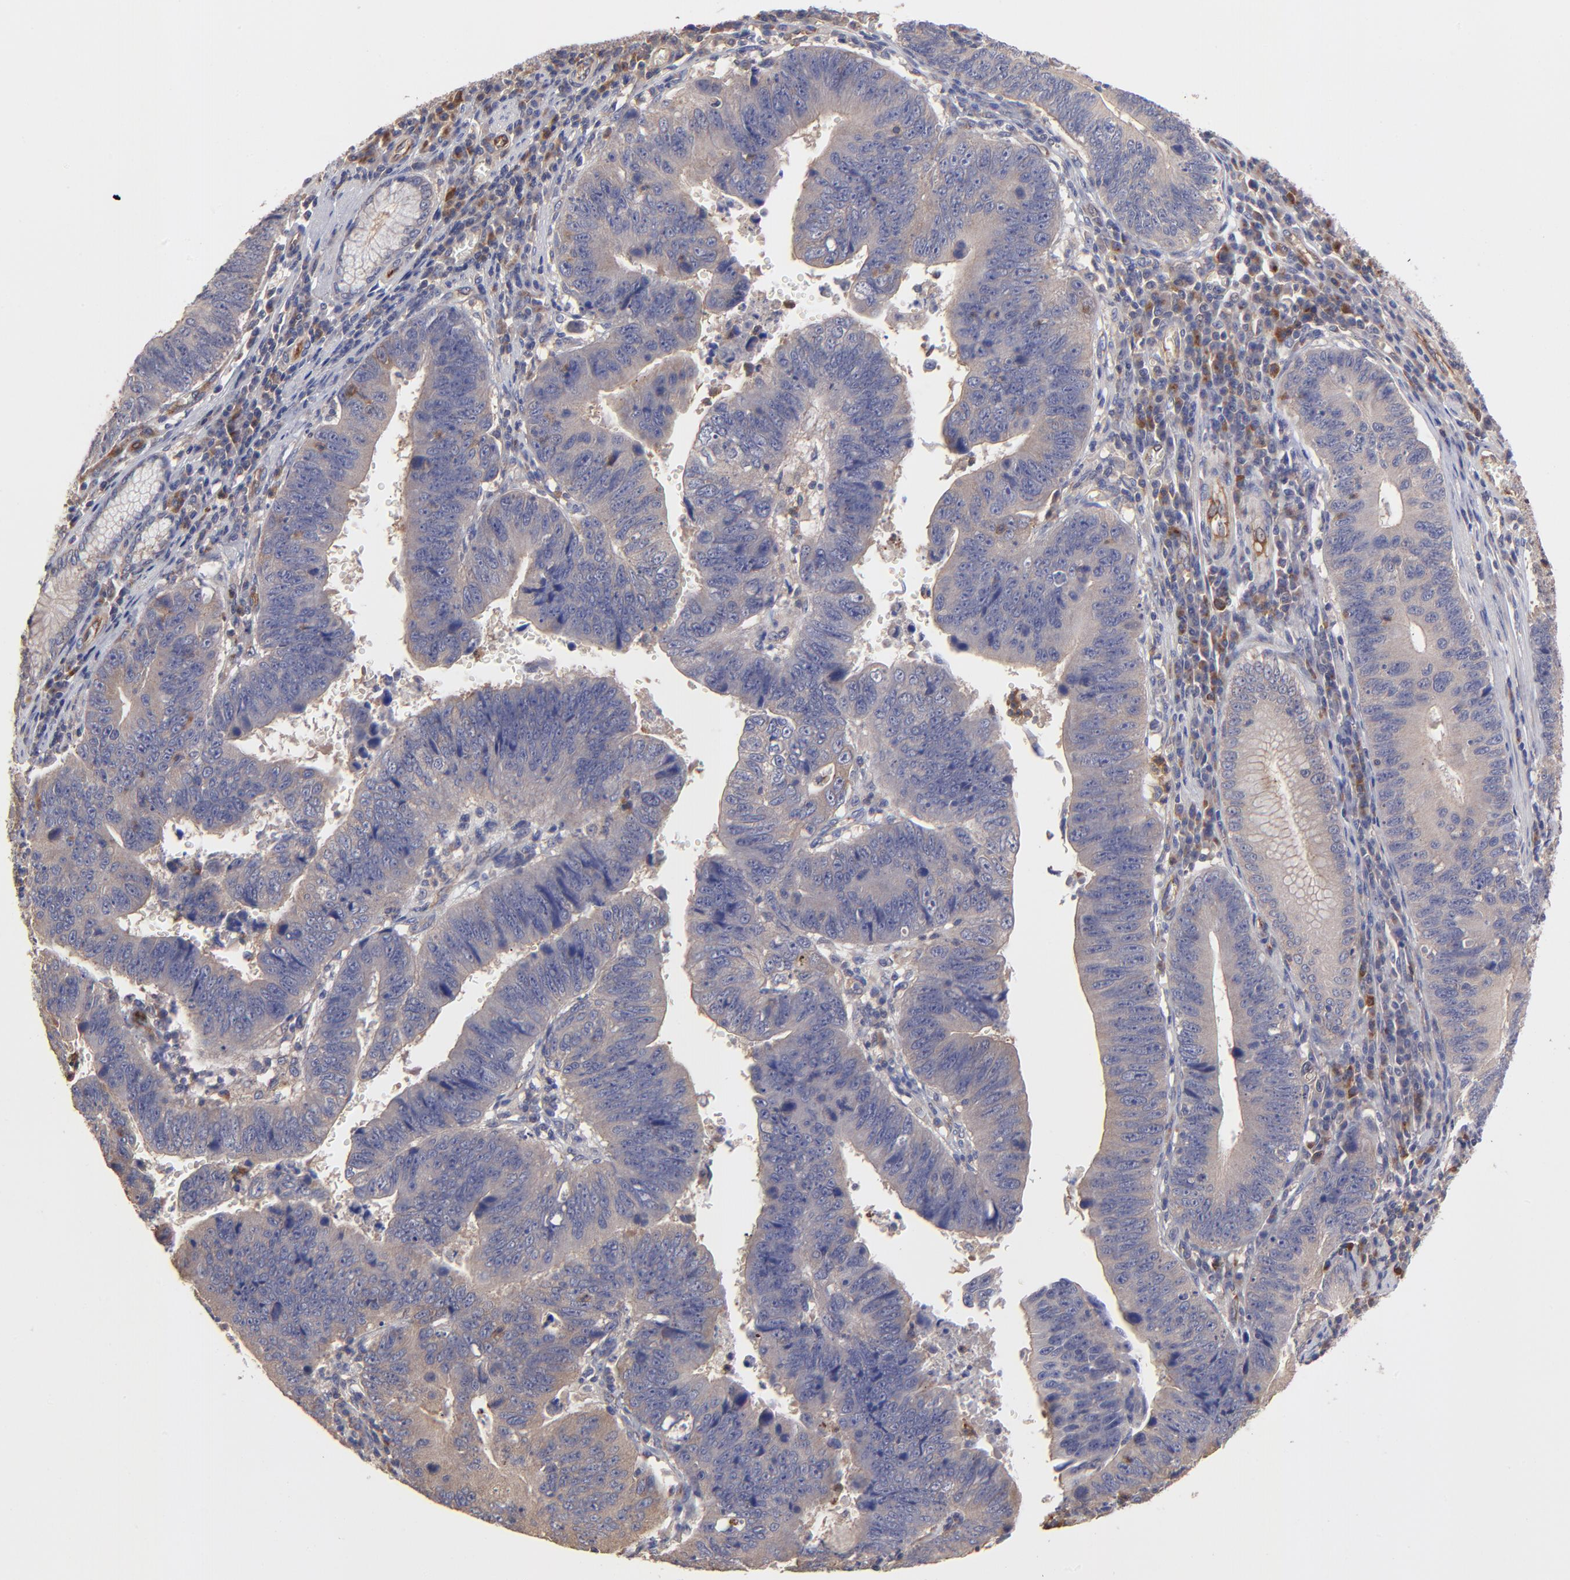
{"staining": {"intensity": "moderate", "quantity": "<25%", "location": "cytoplasmic/membranous"}, "tissue": "stomach cancer", "cell_type": "Tumor cells", "image_type": "cancer", "snomed": [{"axis": "morphology", "description": "Adenocarcinoma, NOS"}, {"axis": "topography", "description": "Stomach"}], "caption": "This photomicrograph reveals IHC staining of human stomach cancer (adenocarcinoma), with low moderate cytoplasmic/membranous positivity in about <25% of tumor cells.", "gene": "ASB7", "patient": {"sex": "male", "age": 59}}